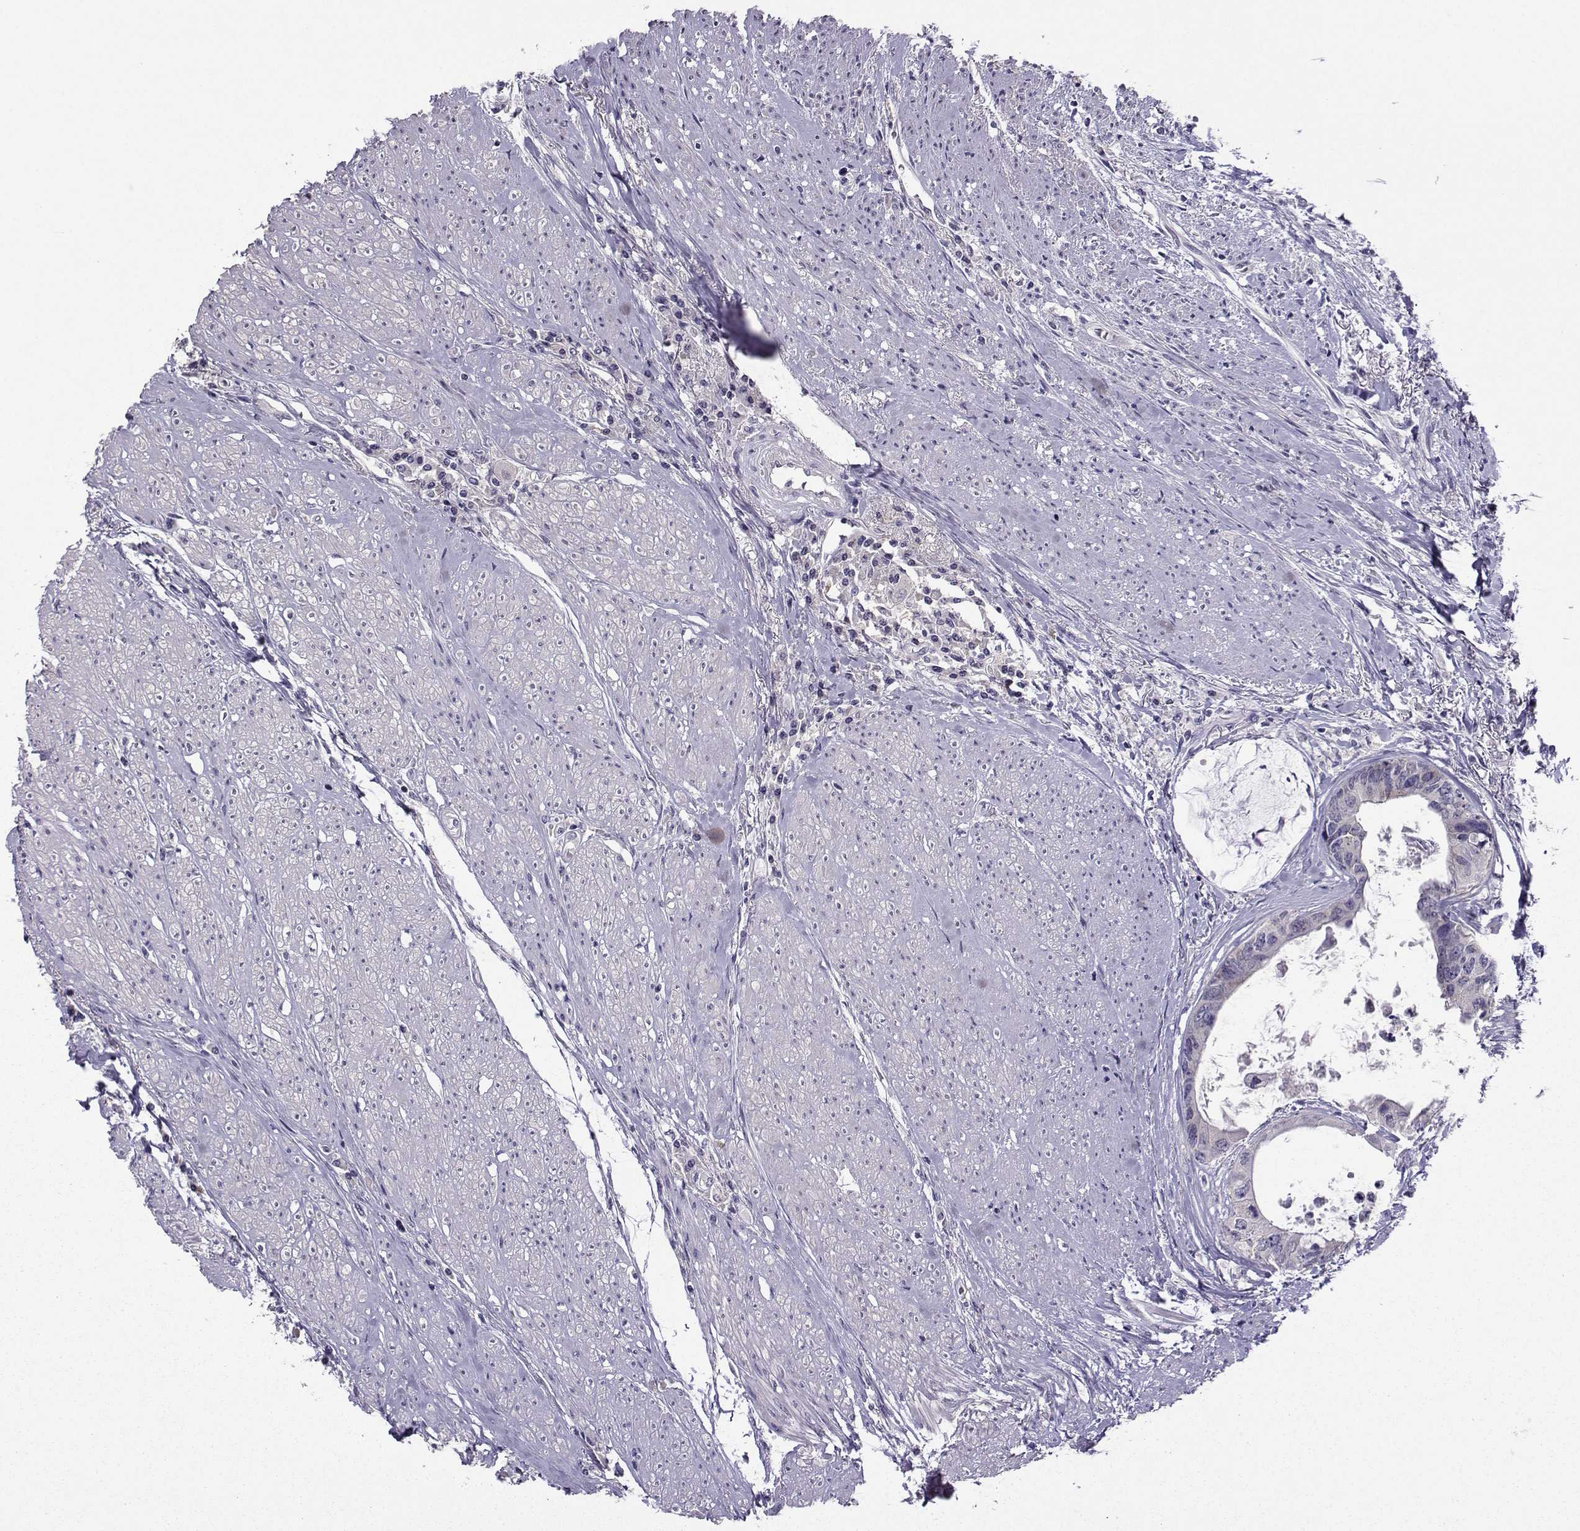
{"staining": {"intensity": "negative", "quantity": "none", "location": "none"}, "tissue": "colorectal cancer", "cell_type": "Tumor cells", "image_type": "cancer", "snomed": [{"axis": "morphology", "description": "Adenocarcinoma, NOS"}, {"axis": "topography", "description": "Rectum"}], "caption": "The photomicrograph shows no staining of tumor cells in colorectal adenocarcinoma.", "gene": "DDX20", "patient": {"sex": "male", "age": 59}}